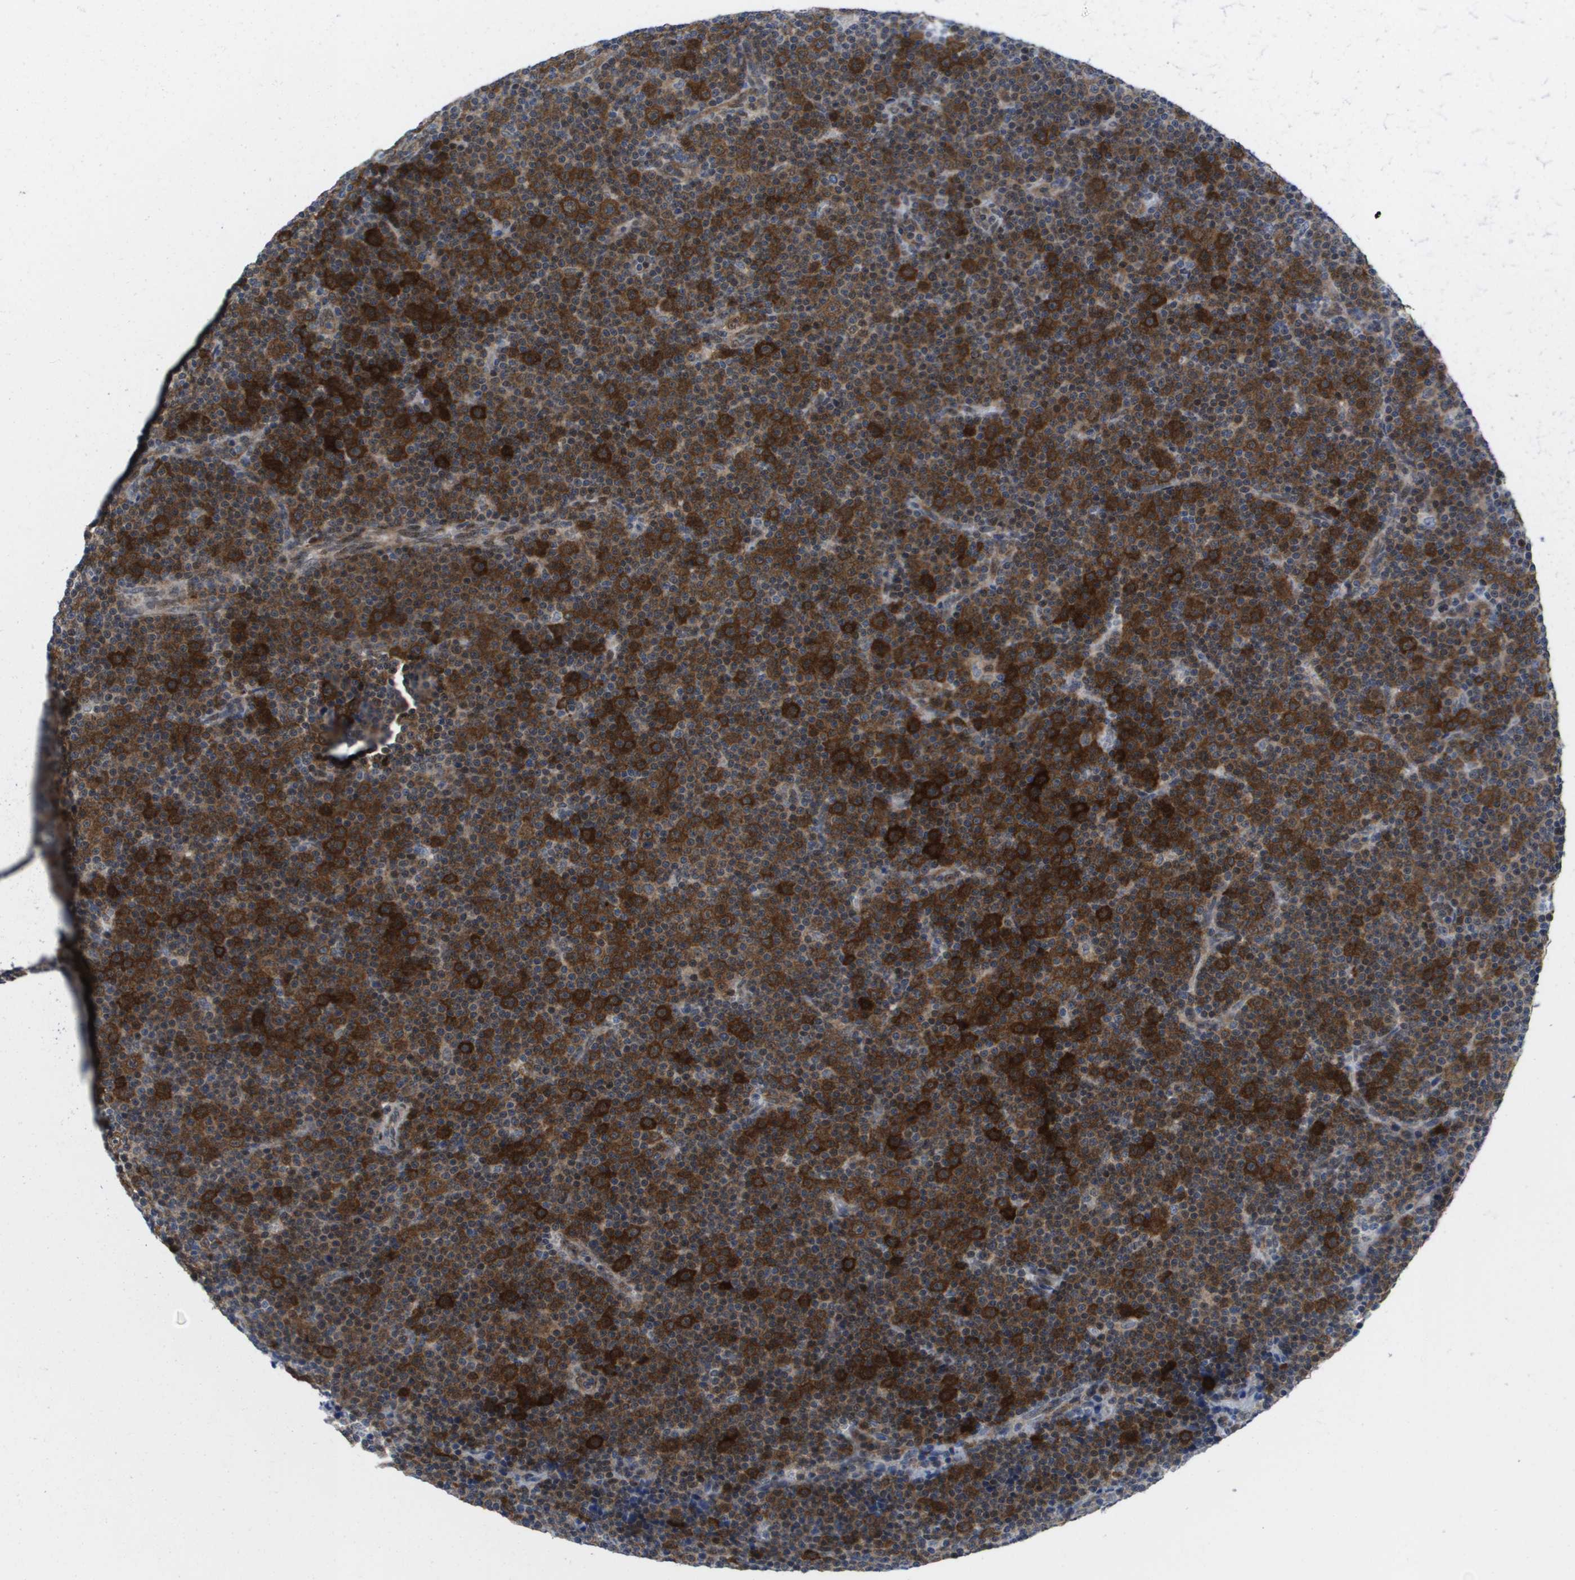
{"staining": {"intensity": "strong", "quantity": ">75%", "location": "cytoplasmic/membranous"}, "tissue": "lymphoma", "cell_type": "Tumor cells", "image_type": "cancer", "snomed": [{"axis": "morphology", "description": "Malignant lymphoma, non-Hodgkin's type, Low grade"}, {"axis": "topography", "description": "Lymph node"}], "caption": "A high-resolution image shows IHC staining of low-grade malignant lymphoma, non-Hodgkin's type, which exhibits strong cytoplasmic/membranous expression in approximately >75% of tumor cells.", "gene": "FKBP4", "patient": {"sex": "female", "age": 67}}